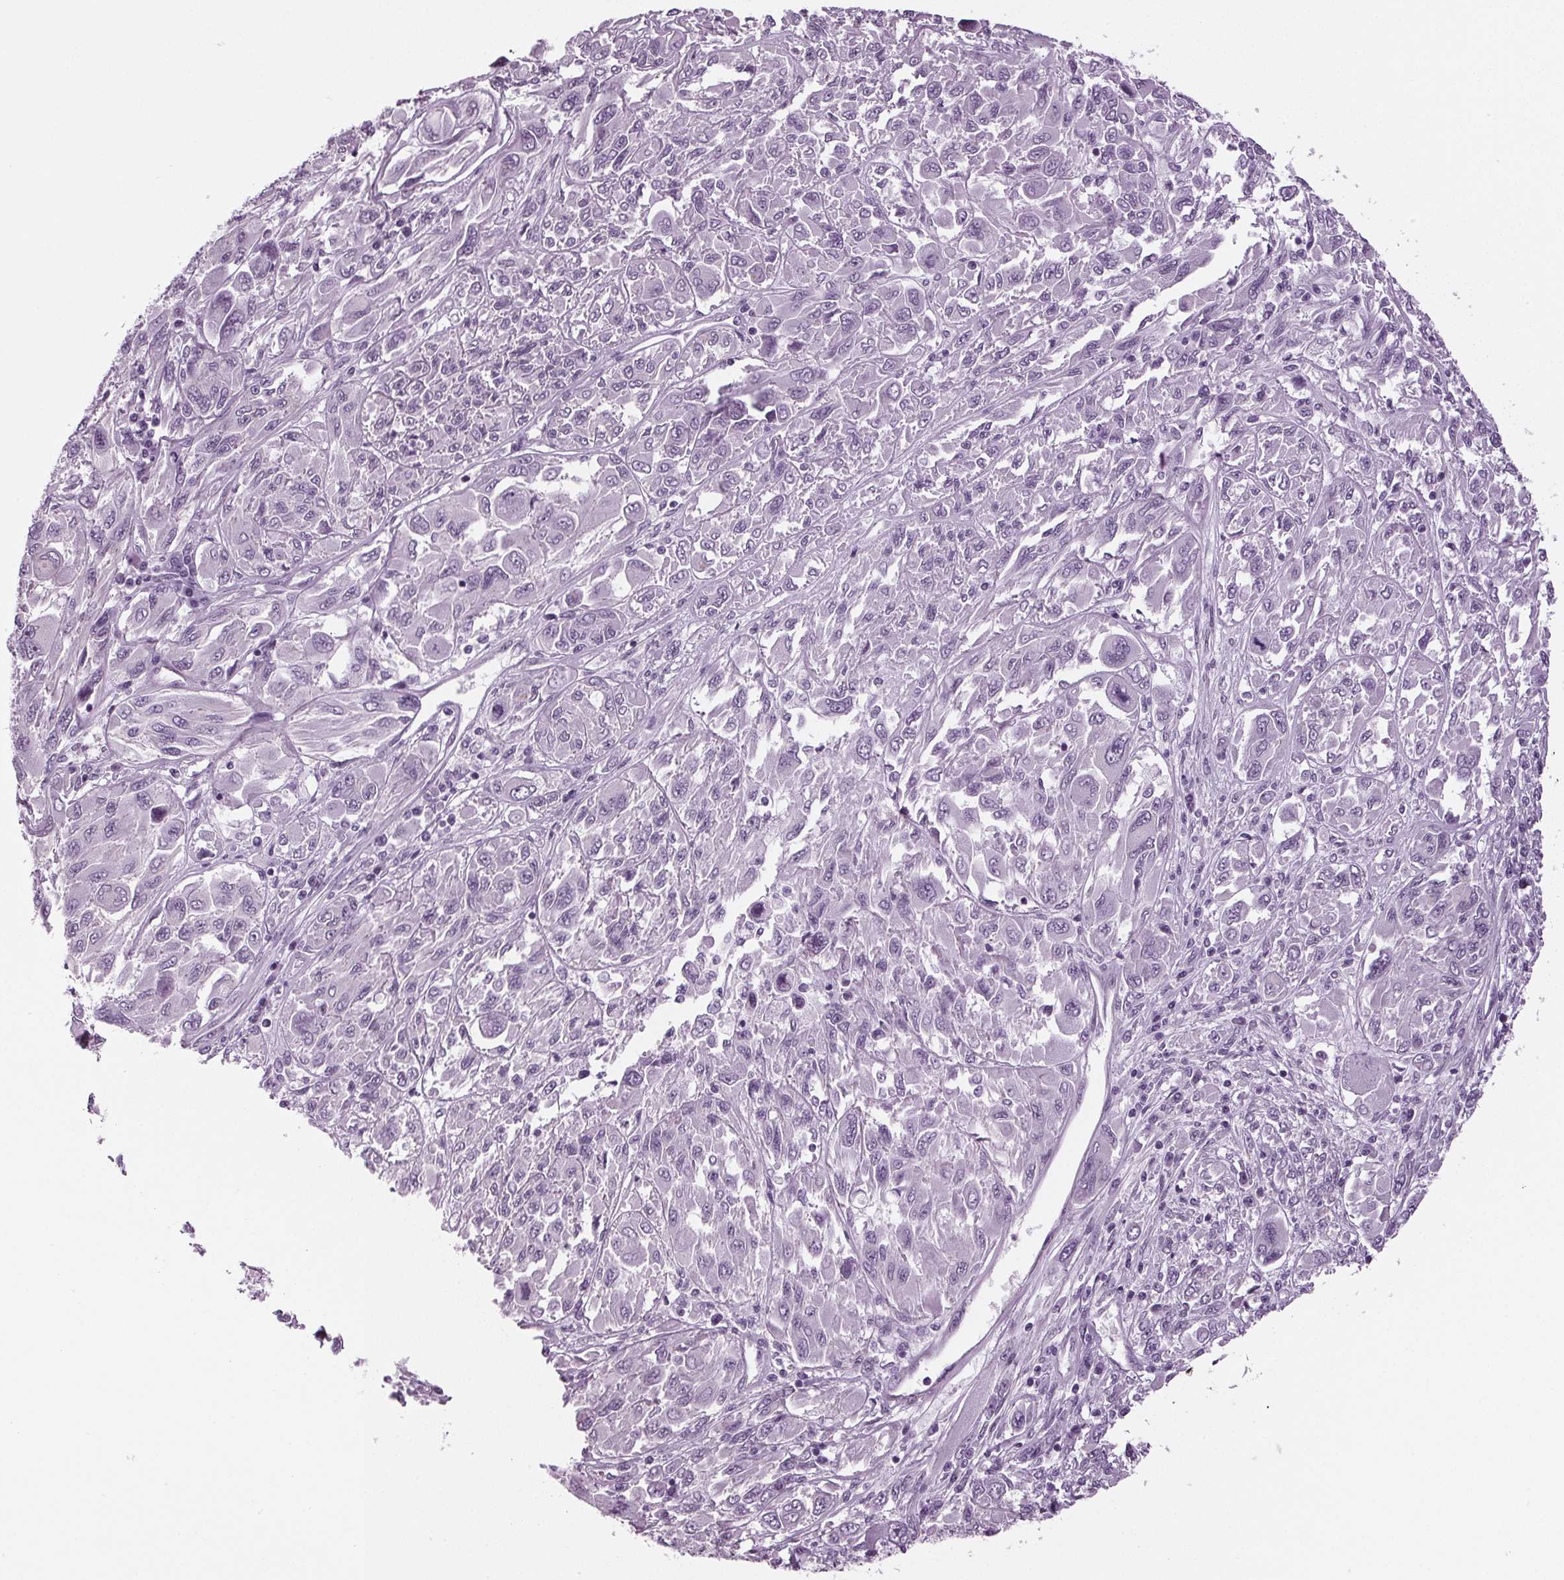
{"staining": {"intensity": "negative", "quantity": "none", "location": "none"}, "tissue": "melanoma", "cell_type": "Tumor cells", "image_type": "cancer", "snomed": [{"axis": "morphology", "description": "Malignant melanoma, NOS"}, {"axis": "topography", "description": "Skin"}], "caption": "This is a micrograph of IHC staining of malignant melanoma, which shows no staining in tumor cells. (DAB (3,3'-diaminobenzidine) immunohistochemistry with hematoxylin counter stain).", "gene": "BHLHE22", "patient": {"sex": "female", "age": 91}}